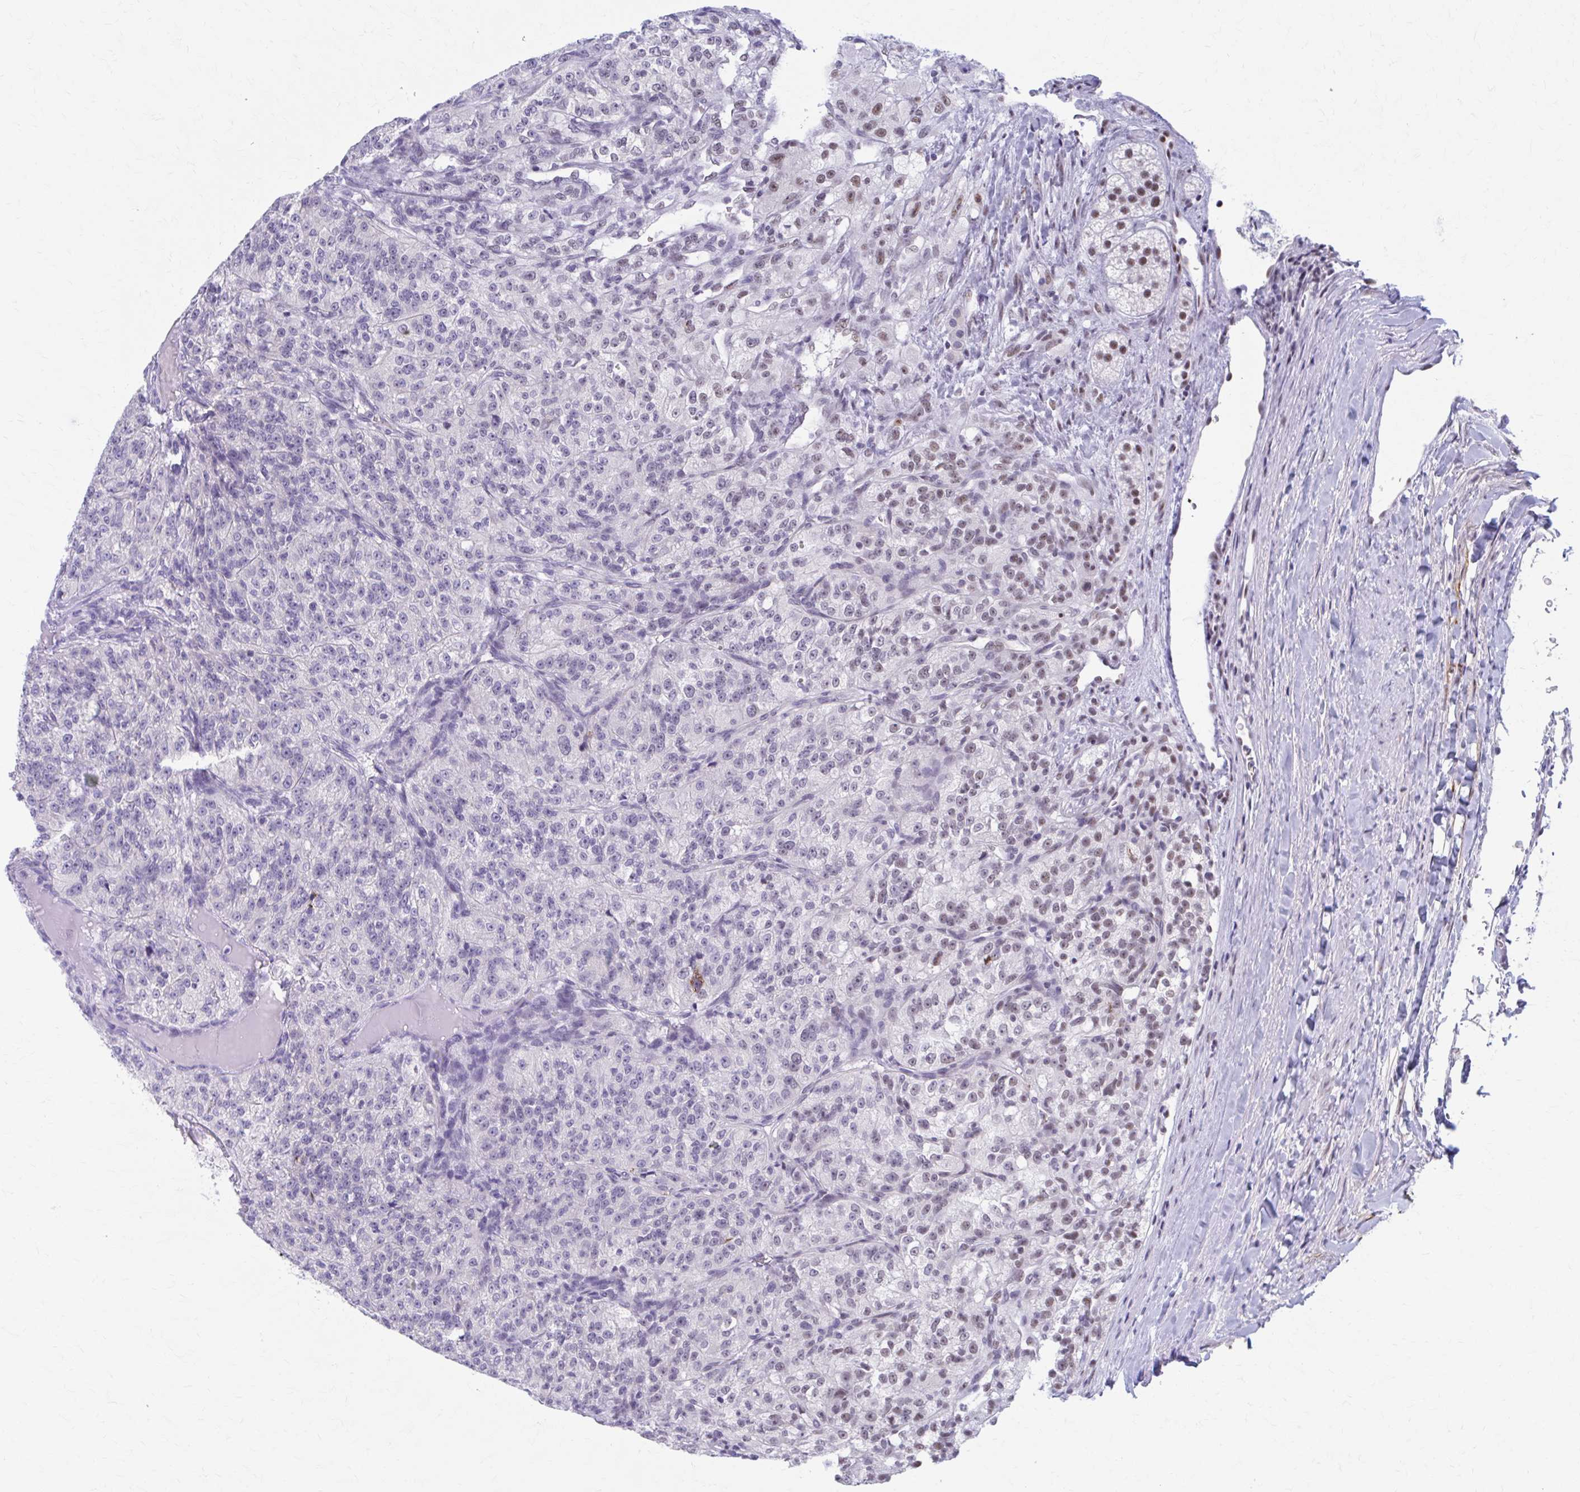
{"staining": {"intensity": "moderate", "quantity": "<25%", "location": "nuclear"}, "tissue": "renal cancer", "cell_type": "Tumor cells", "image_type": "cancer", "snomed": [{"axis": "morphology", "description": "Adenocarcinoma, NOS"}, {"axis": "topography", "description": "Kidney"}], "caption": "Immunohistochemistry of renal cancer shows low levels of moderate nuclear staining in about <25% of tumor cells.", "gene": "CCDC105", "patient": {"sex": "female", "age": 63}}